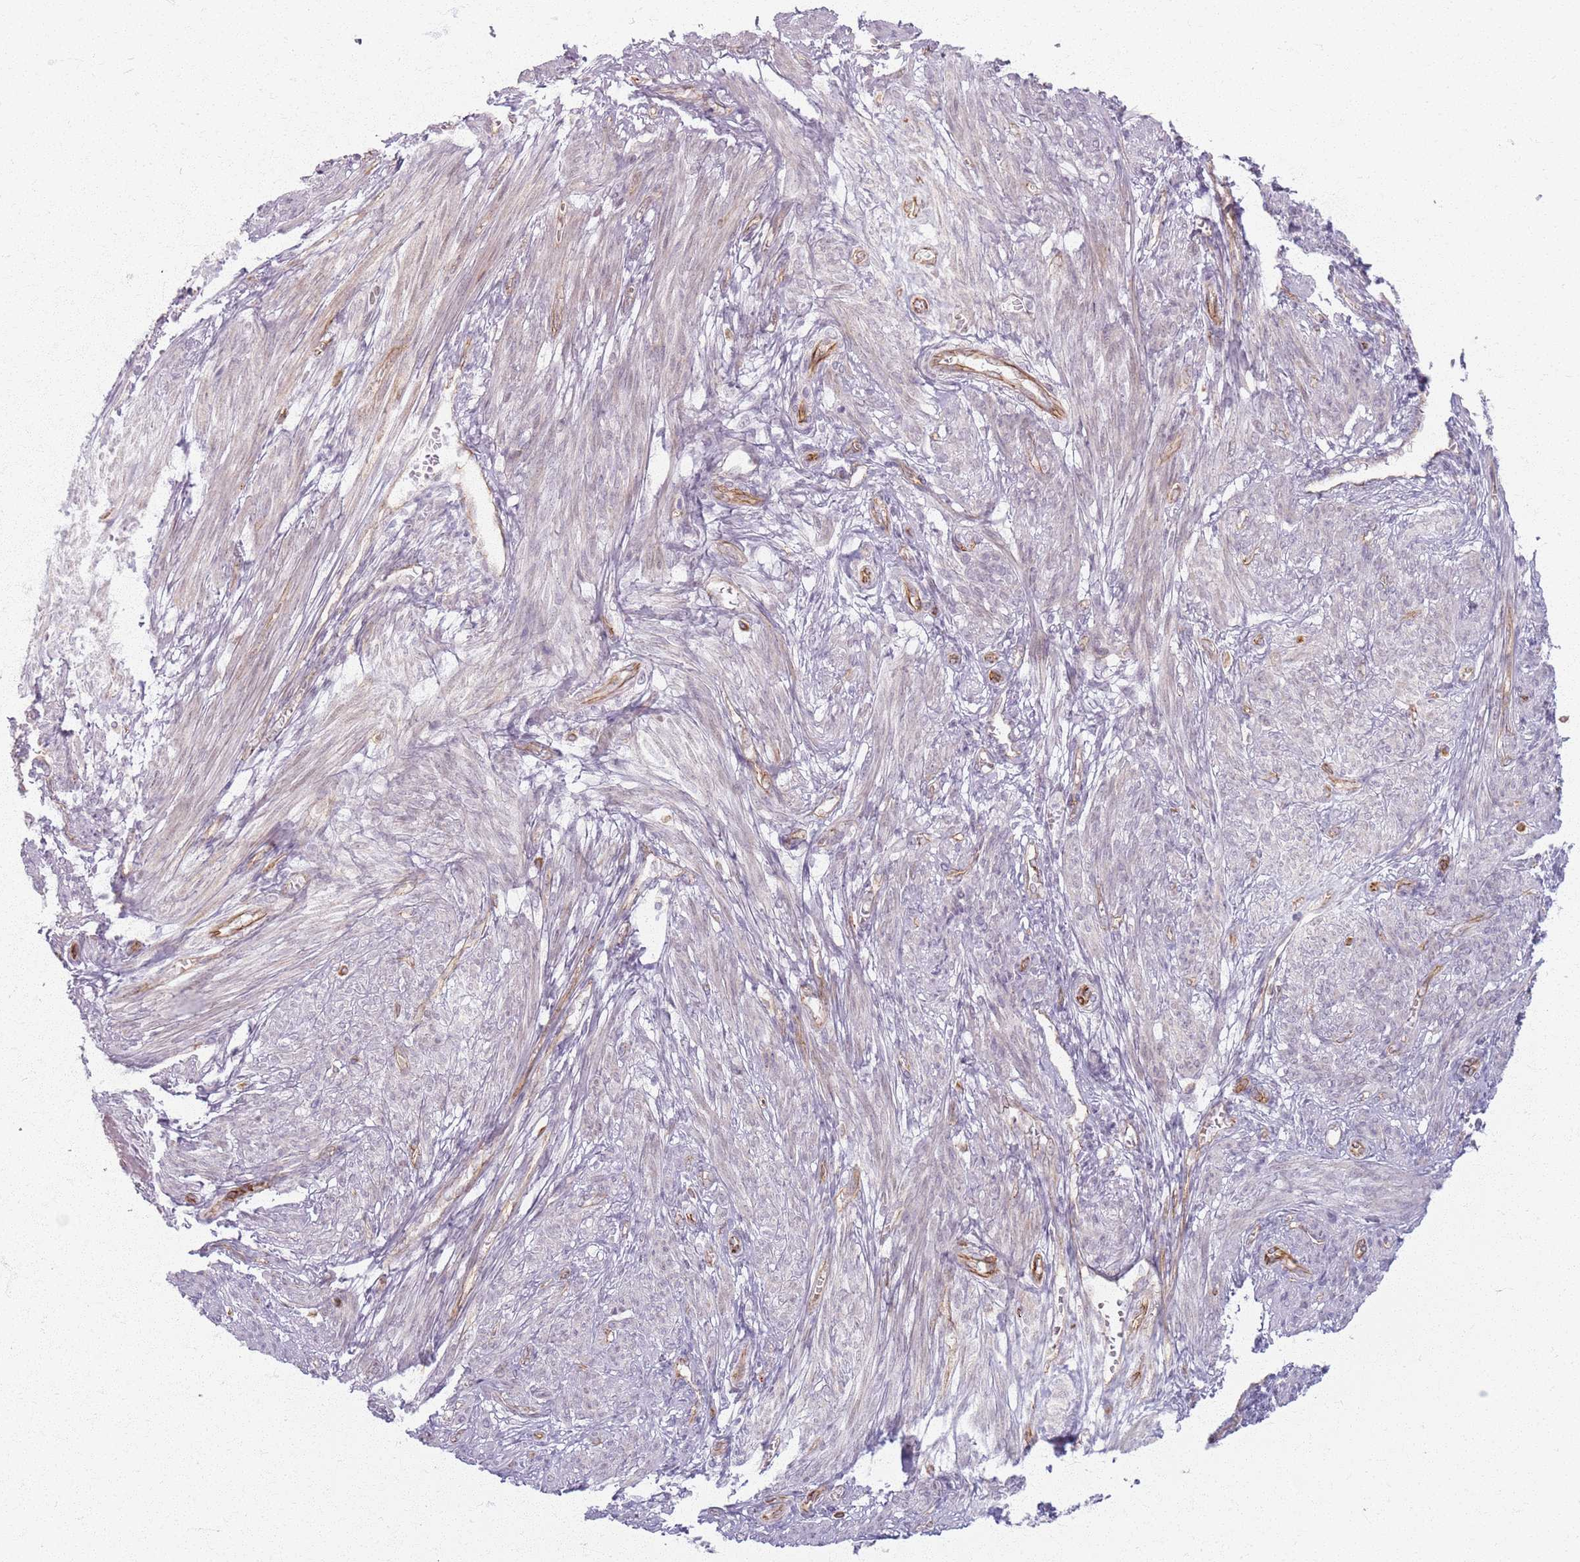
{"staining": {"intensity": "weak", "quantity": "<25%", "location": "cytoplasmic/membranous"}, "tissue": "smooth muscle", "cell_type": "Smooth muscle cells", "image_type": "normal", "snomed": [{"axis": "morphology", "description": "Normal tissue, NOS"}, {"axis": "topography", "description": "Smooth muscle"}], "caption": "A high-resolution micrograph shows immunohistochemistry staining of normal smooth muscle, which displays no significant positivity in smooth muscle cells. (DAB (3,3'-diaminobenzidine) immunohistochemistry visualized using brightfield microscopy, high magnification).", "gene": "KCNA5", "patient": {"sex": "female", "age": 39}}